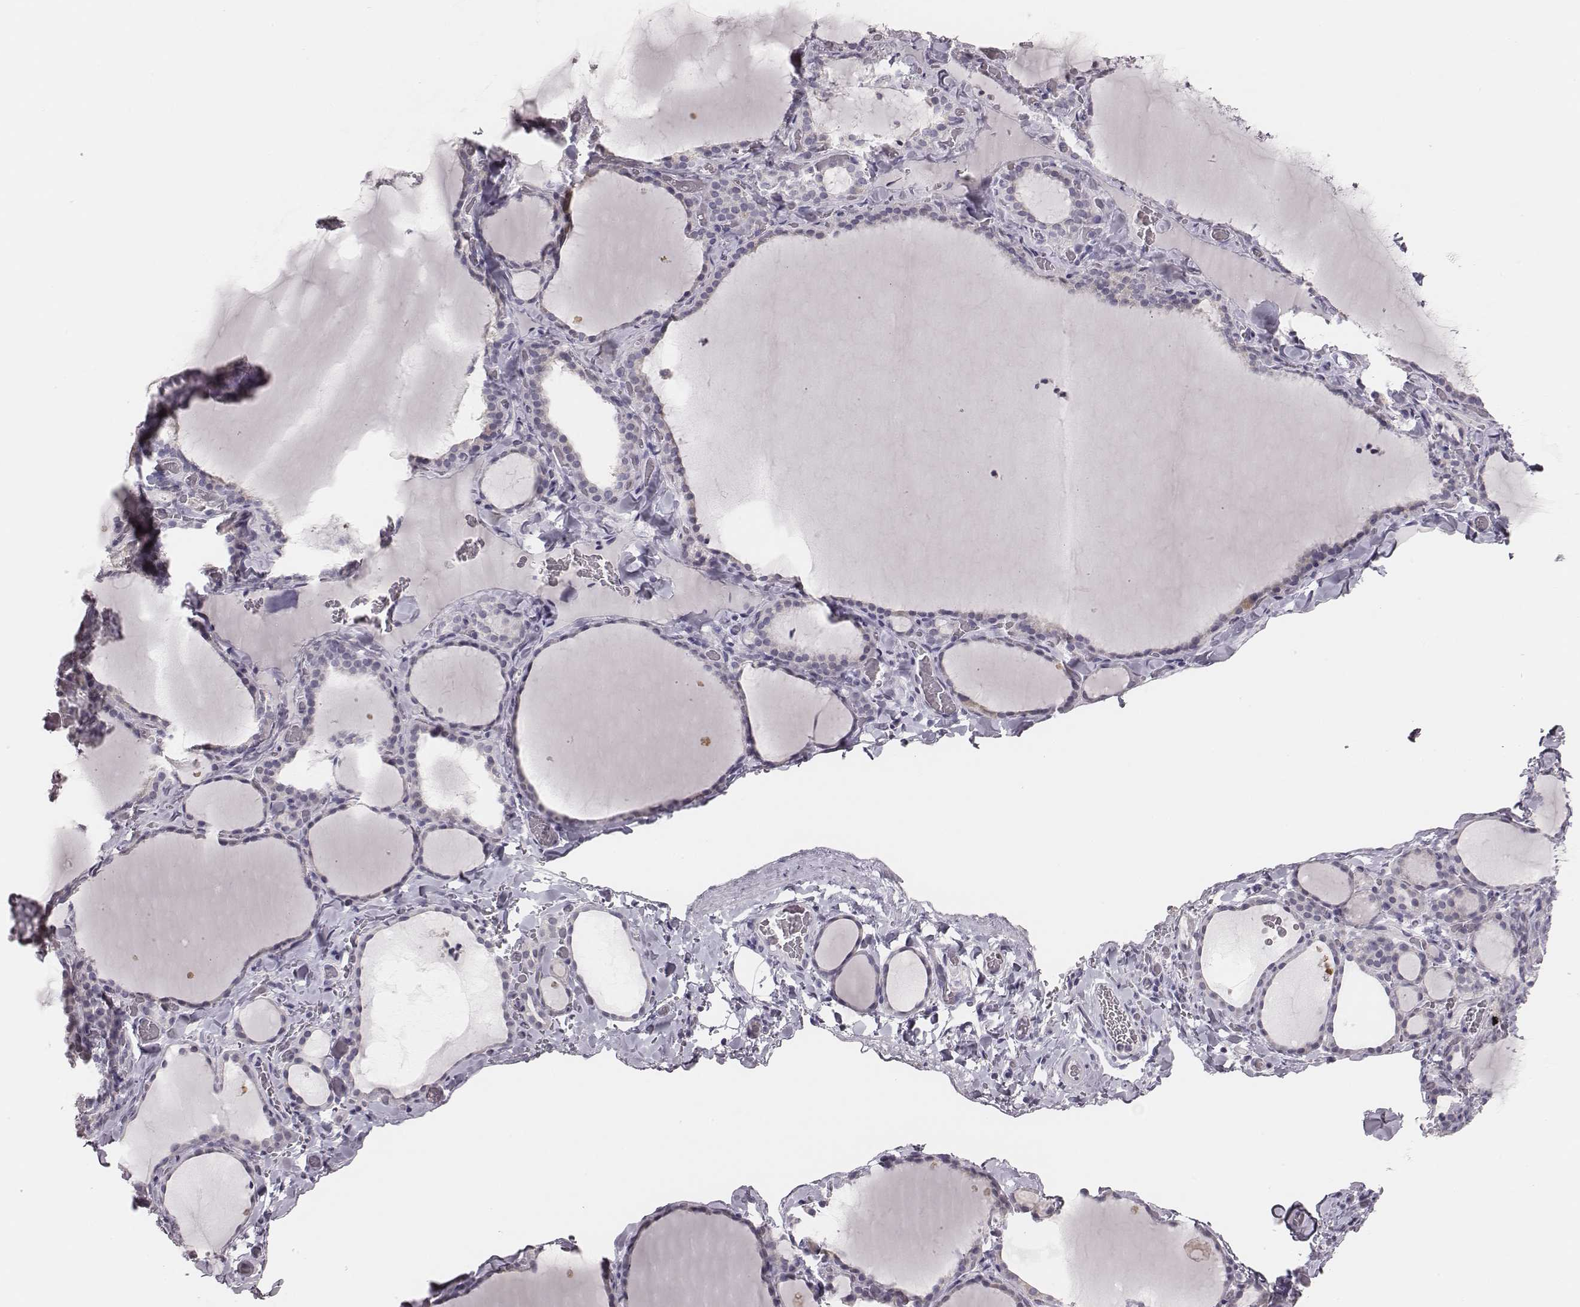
{"staining": {"intensity": "negative", "quantity": "none", "location": "none"}, "tissue": "thyroid gland", "cell_type": "Glandular cells", "image_type": "normal", "snomed": [{"axis": "morphology", "description": "Normal tissue, NOS"}, {"axis": "topography", "description": "Thyroid gland"}], "caption": "This is a micrograph of immunohistochemistry (IHC) staining of benign thyroid gland, which shows no staining in glandular cells. (Stains: DAB (3,3'-diaminobenzidine) immunohistochemistry (IHC) with hematoxylin counter stain, Microscopy: brightfield microscopy at high magnification).", "gene": "ADGRF4", "patient": {"sex": "female", "age": 22}}